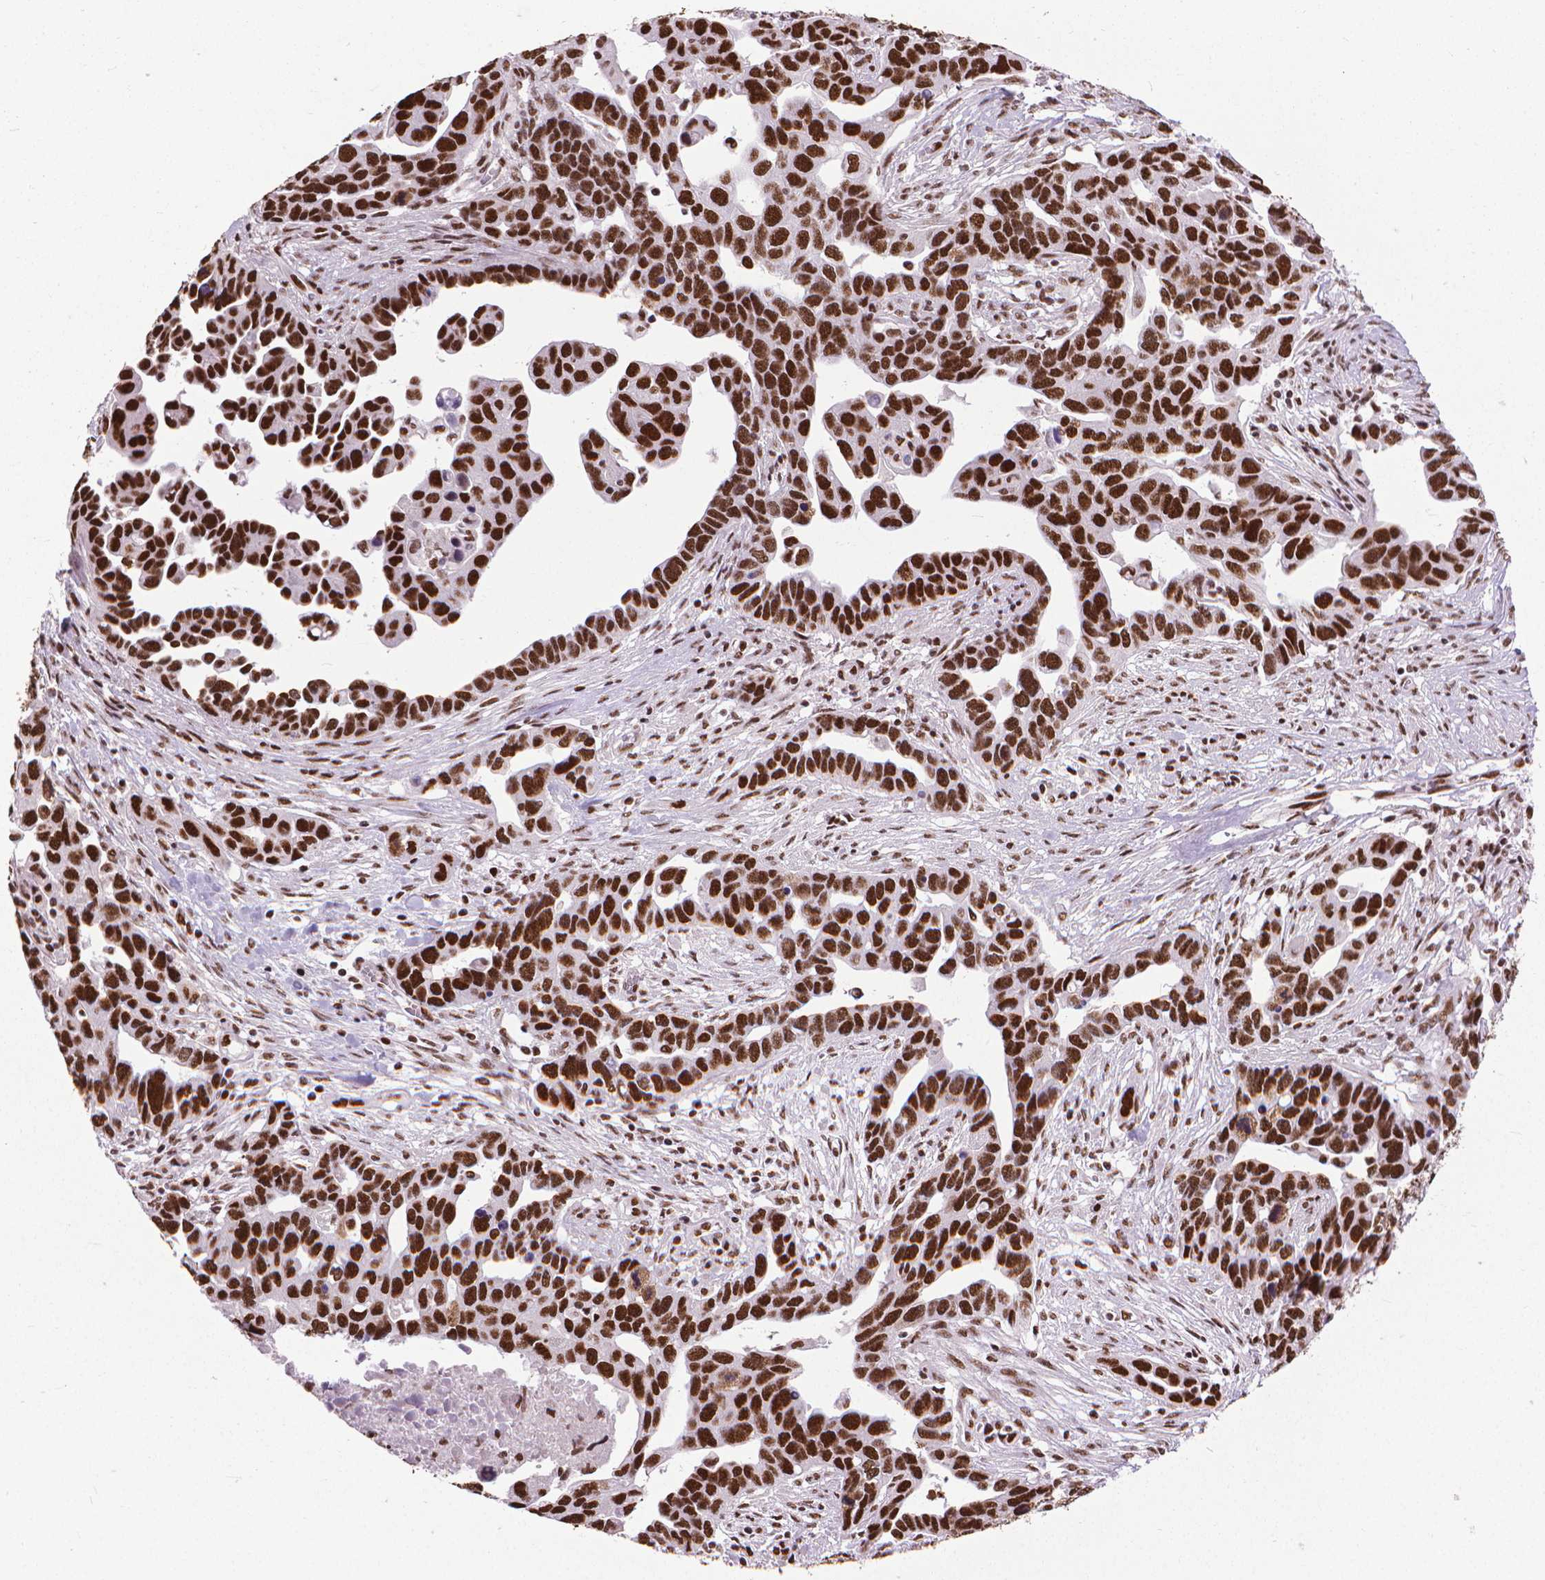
{"staining": {"intensity": "strong", "quantity": ">75%", "location": "nuclear"}, "tissue": "ovarian cancer", "cell_type": "Tumor cells", "image_type": "cancer", "snomed": [{"axis": "morphology", "description": "Cystadenocarcinoma, serous, NOS"}, {"axis": "topography", "description": "Ovary"}], "caption": "Protein staining shows strong nuclear positivity in about >75% of tumor cells in serous cystadenocarcinoma (ovarian). The protein of interest is stained brown, and the nuclei are stained in blue (DAB (3,3'-diaminobenzidine) IHC with brightfield microscopy, high magnification).", "gene": "AKAP8", "patient": {"sex": "female", "age": 54}}